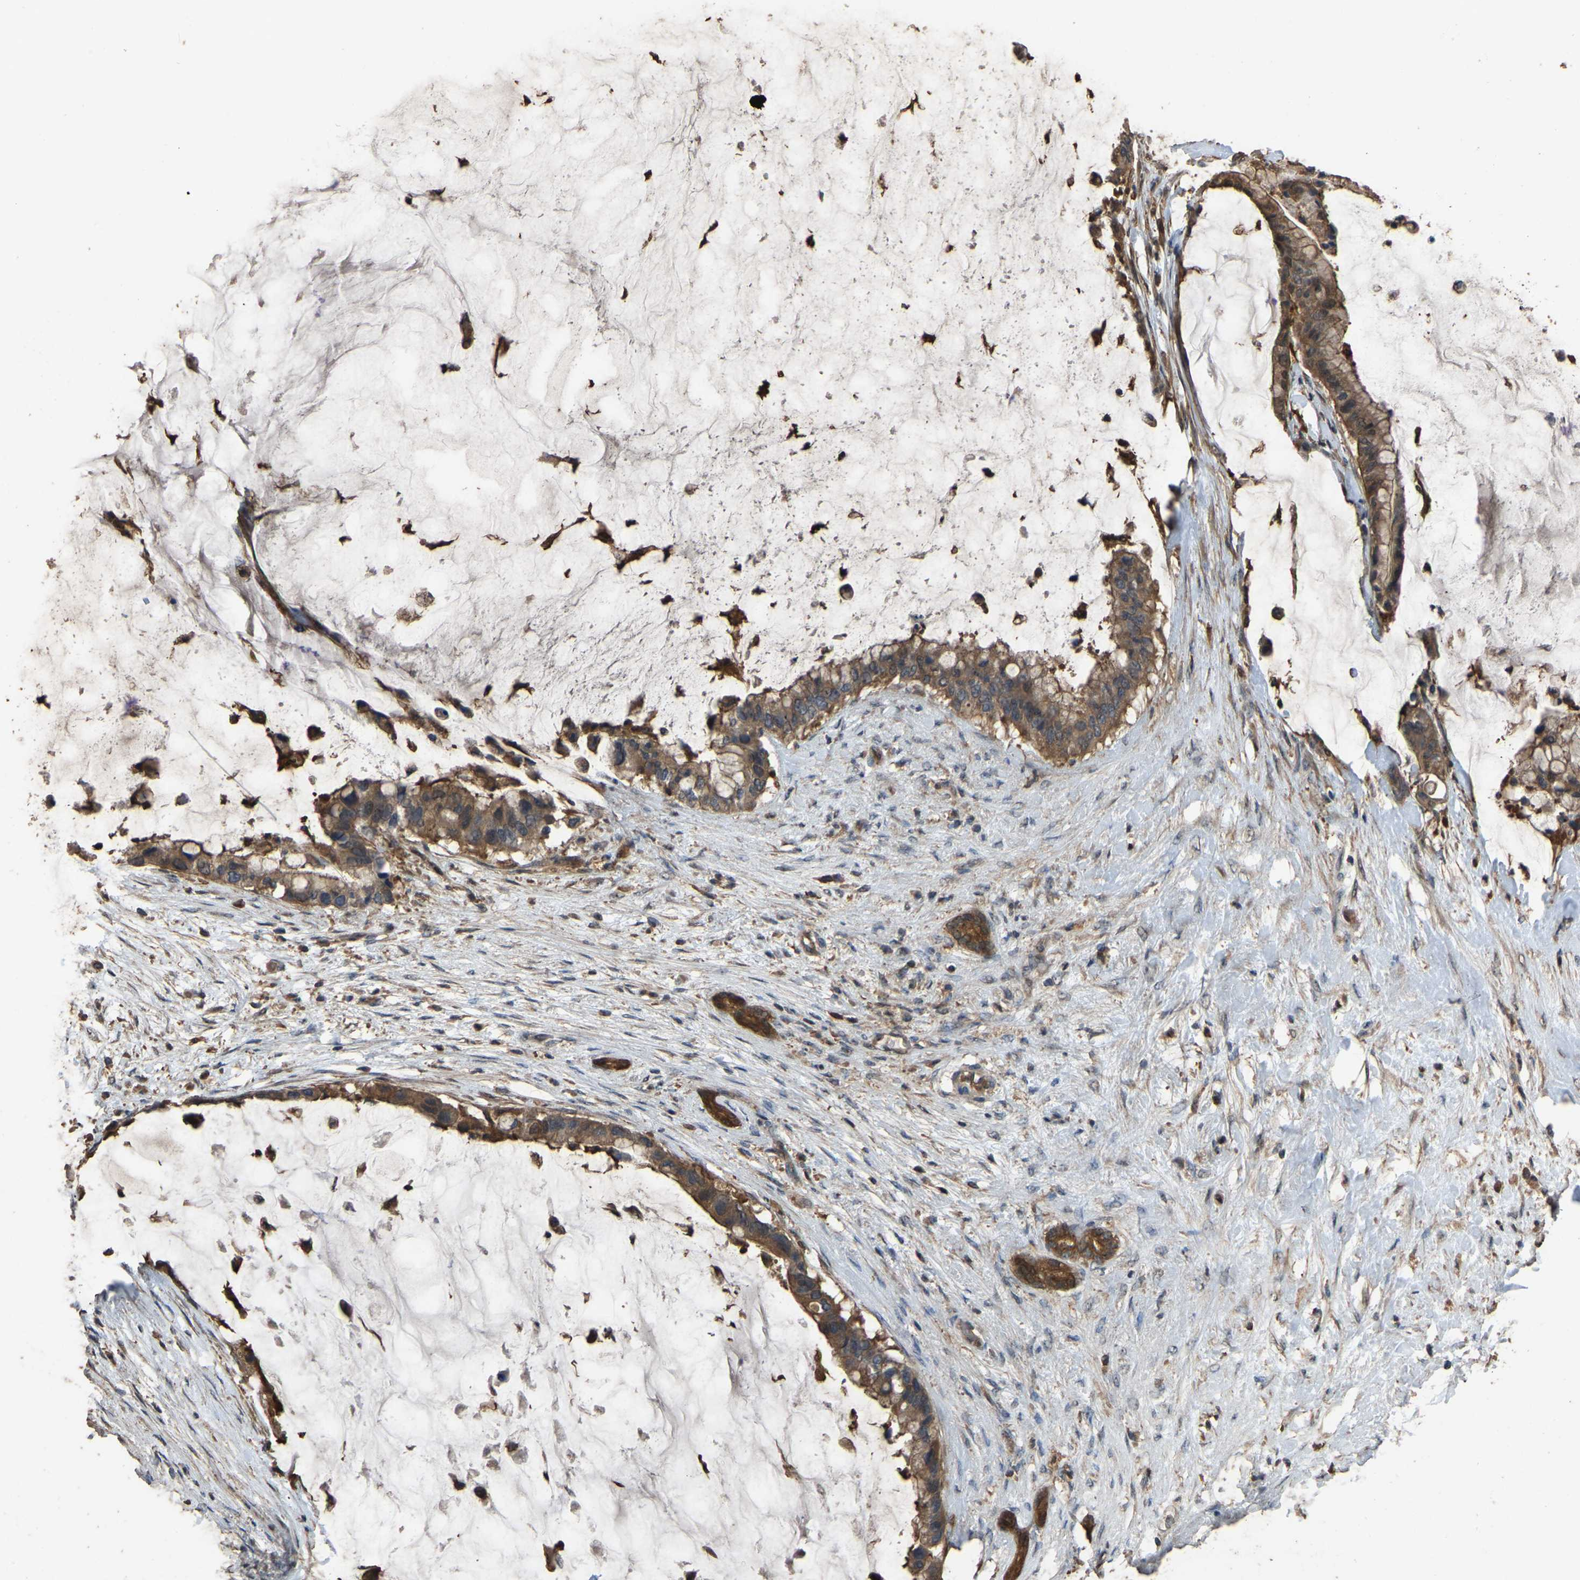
{"staining": {"intensity": "moderate", "quantity": ">75%", "location": "cytoplasmic/membranous"}, "tissue": "pancreatic cancer", "cell_type": "Tumor cells", "image_type": "cancer", "snomed": [{"axis": "morphology", "description": "Adenocarcinoma, NOS"}, {"axis": "topography", "description": "Pancreas"}], "caption": "A high-resolution photomicrograph shows immunohistochemistry (IHC) staining of pancreatic adenocarcinoma, which exhibits moderate cytoplasmic/membranous expression in approximately >75% of tumor cells.", "gene": "FHIT", "patient": {"sex": "male", "age": 41}}